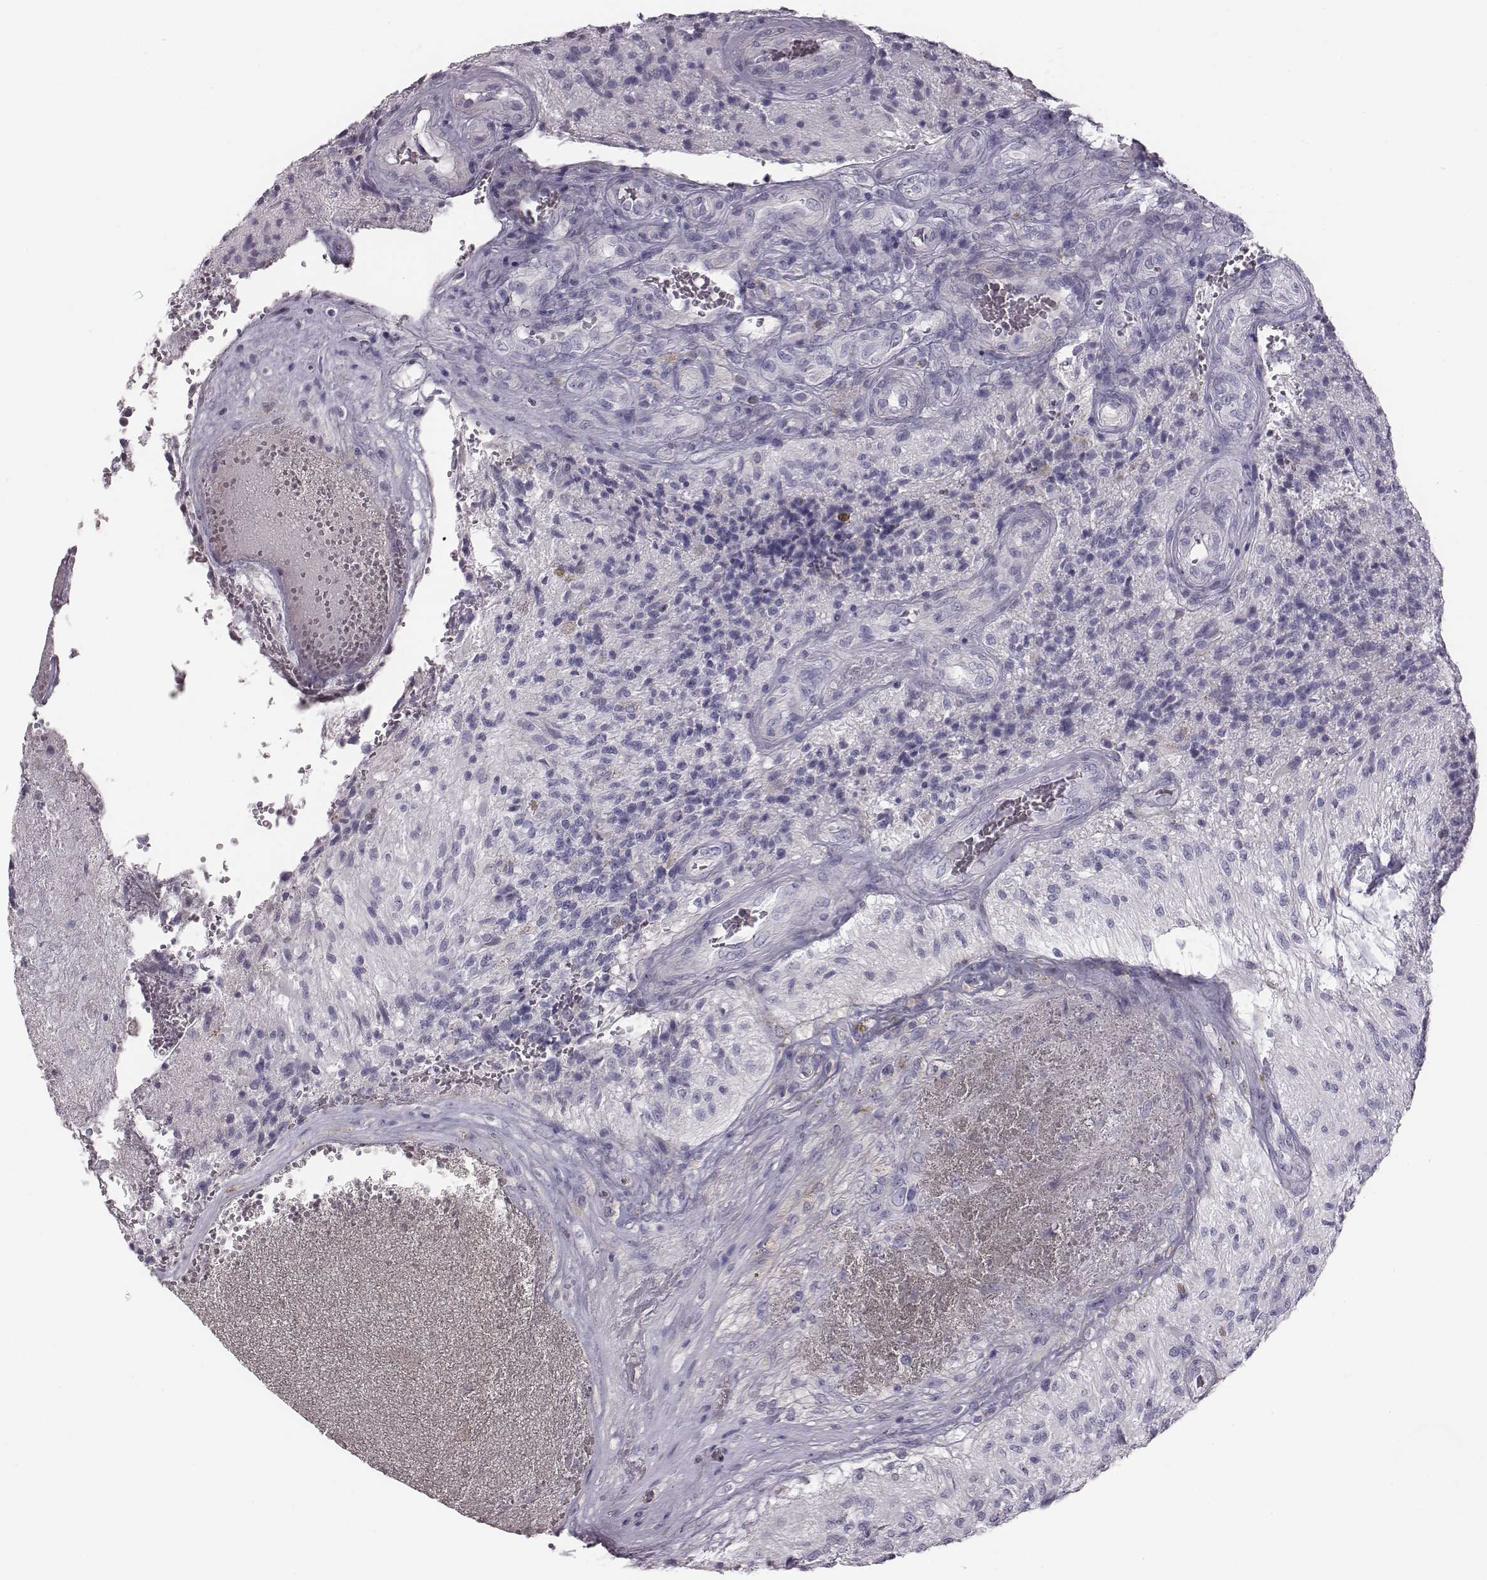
{"staining": {"intensity": "negative", "quantity": "none", "location": "none"}, "tissue": "glioma", "cell_type": "Tumor cells", "image_type": "cancer", "snomed": [{"axis": "morphology", "description": "Glioma, malignant, High grade"}, {"axis": "topography", "description": "Brain"}], "caption": "This is an immunohistochemistry (IHC) micrograph of malignant glioma (high-grade). There is no staining in tumor cells.", "gene": "CRISP1", "patient": {"sex": "male", "age": 56}}